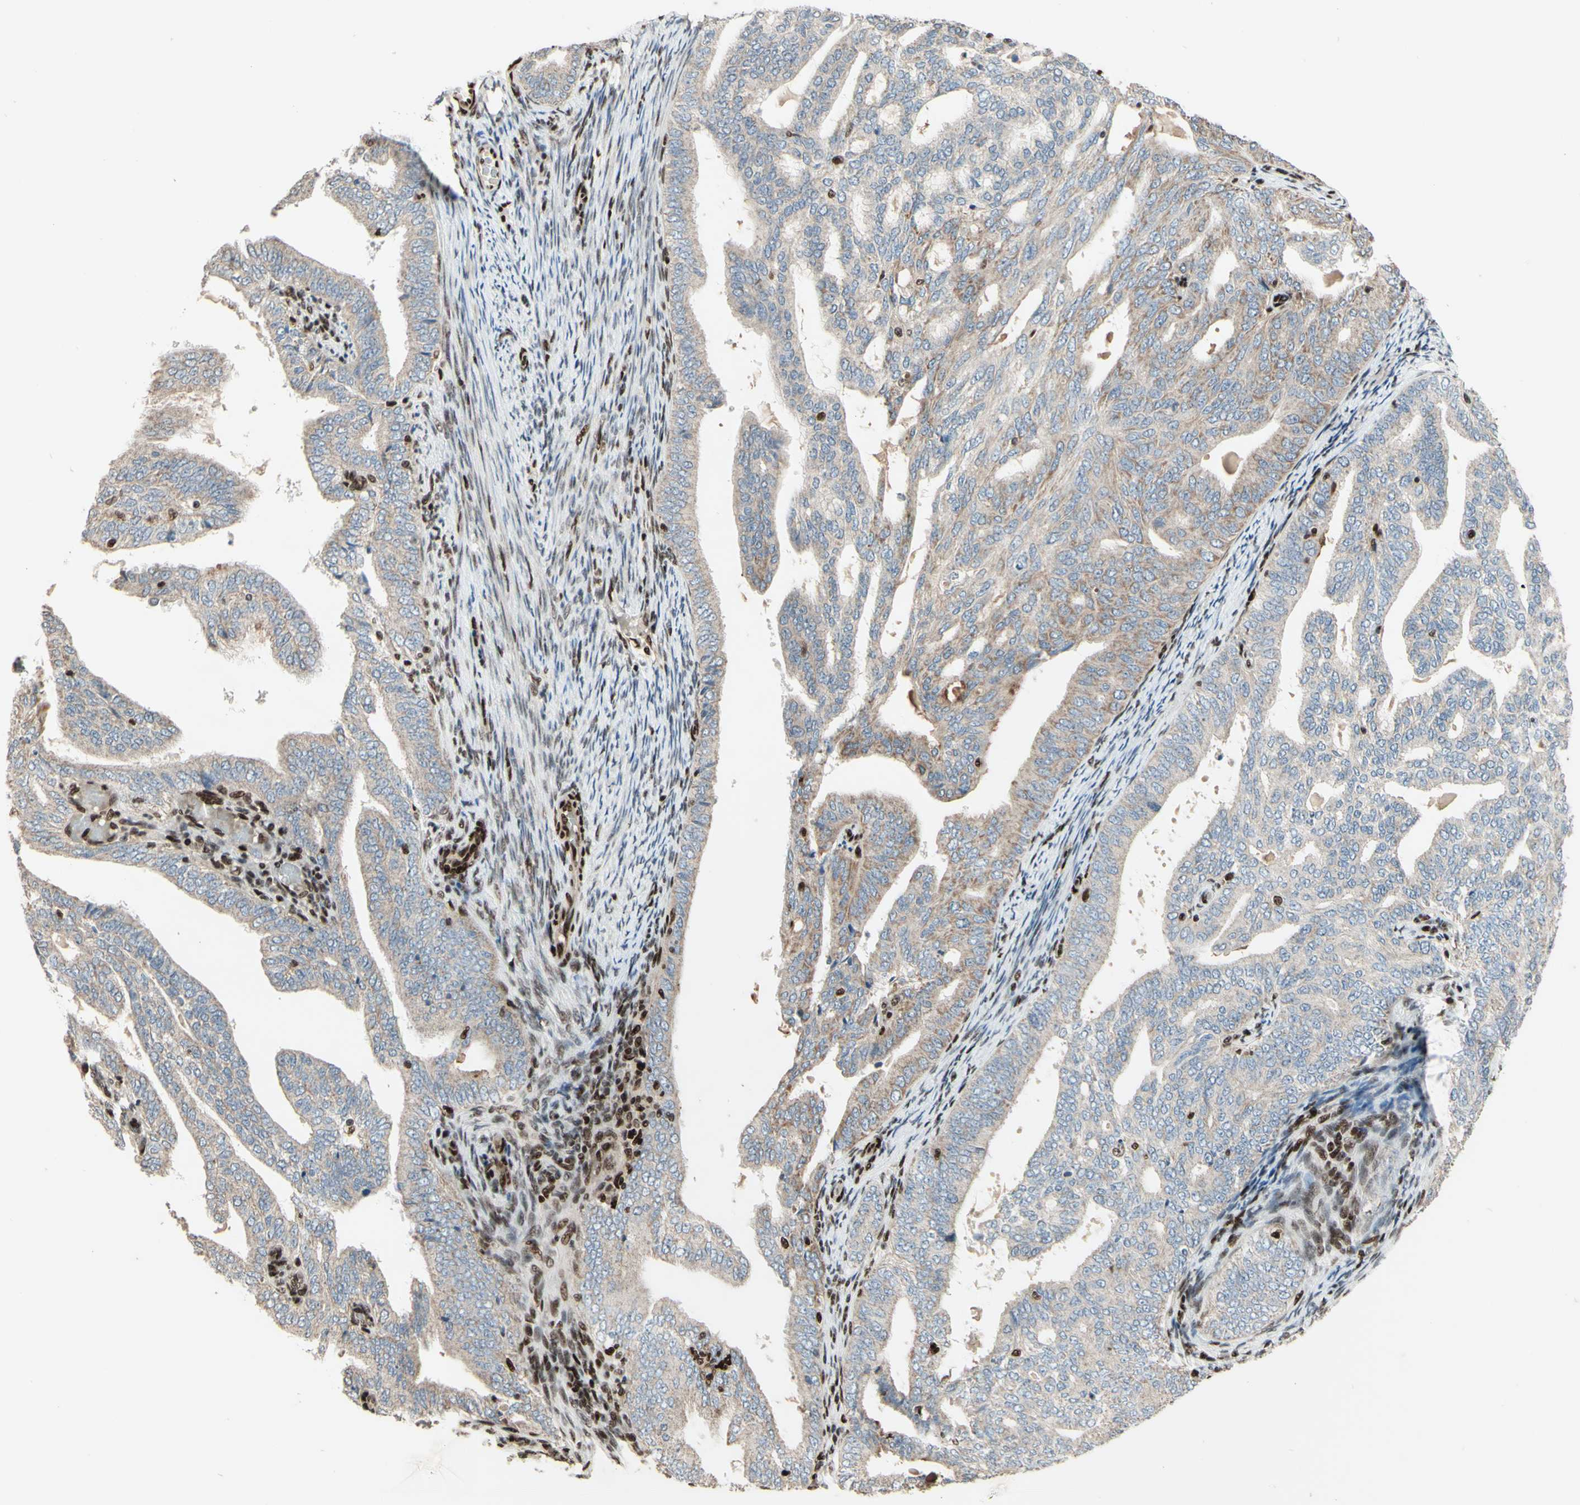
{"staining": {"intensity": "weak", "quantity": "25%-75%", "location": "cytoplasmic/membranous"}, "tissue": "endometrial cancer", "cell_type": "Tumor cells", "image_type": "cancer", "snomed": [{"axis": "morphology", "description": "Adenocarcinoma, NOS"}, {"axis": "topography", "description": "Endometrium"}], "caption": "Protein analysis of endometrial cancer tissue displays weak cytoplasmic/membranous expression in about 25%-75% of tumor cells.", "gene": "NR3C1", "patient": {"sex": "female", "age": 58}}